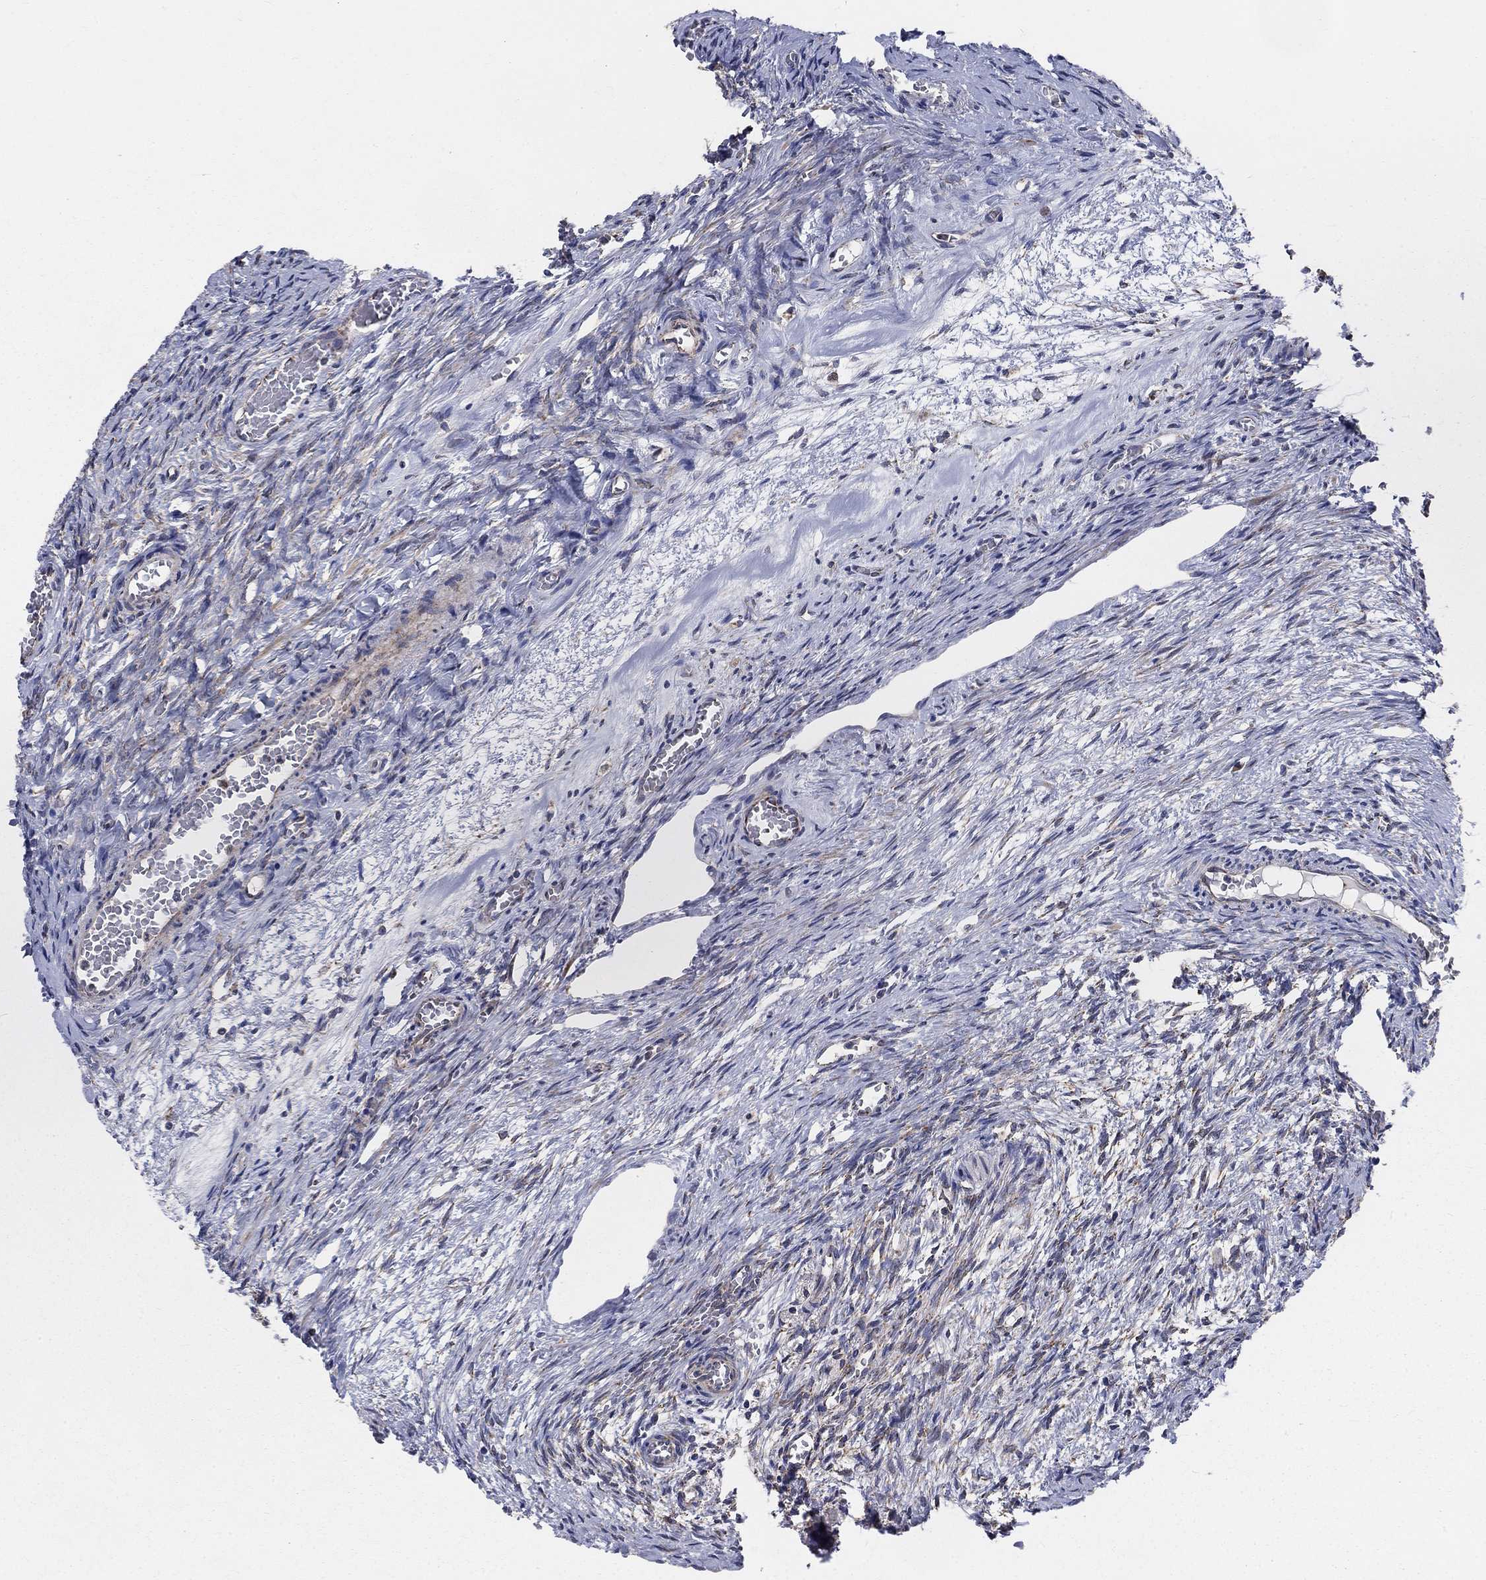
{"staining": {"intensity": "negative", "quantity": "none", "location": "none"}, "tissue": "ovary", "cell_type": "Ovarian stroma cells", "image_type": "normal", "snomed": [{"axis": "morphology", "description": "Normal tissue, NOS"}, {"axis": "topography", "description": "Ovary"}], "caption": "Human ovary stained for a protein using immunohistochemistry (IHC) shows no positivity in ovarian stroma cells.", "gene": "NME7", "patient": {"sex": "female", "age": 39}}